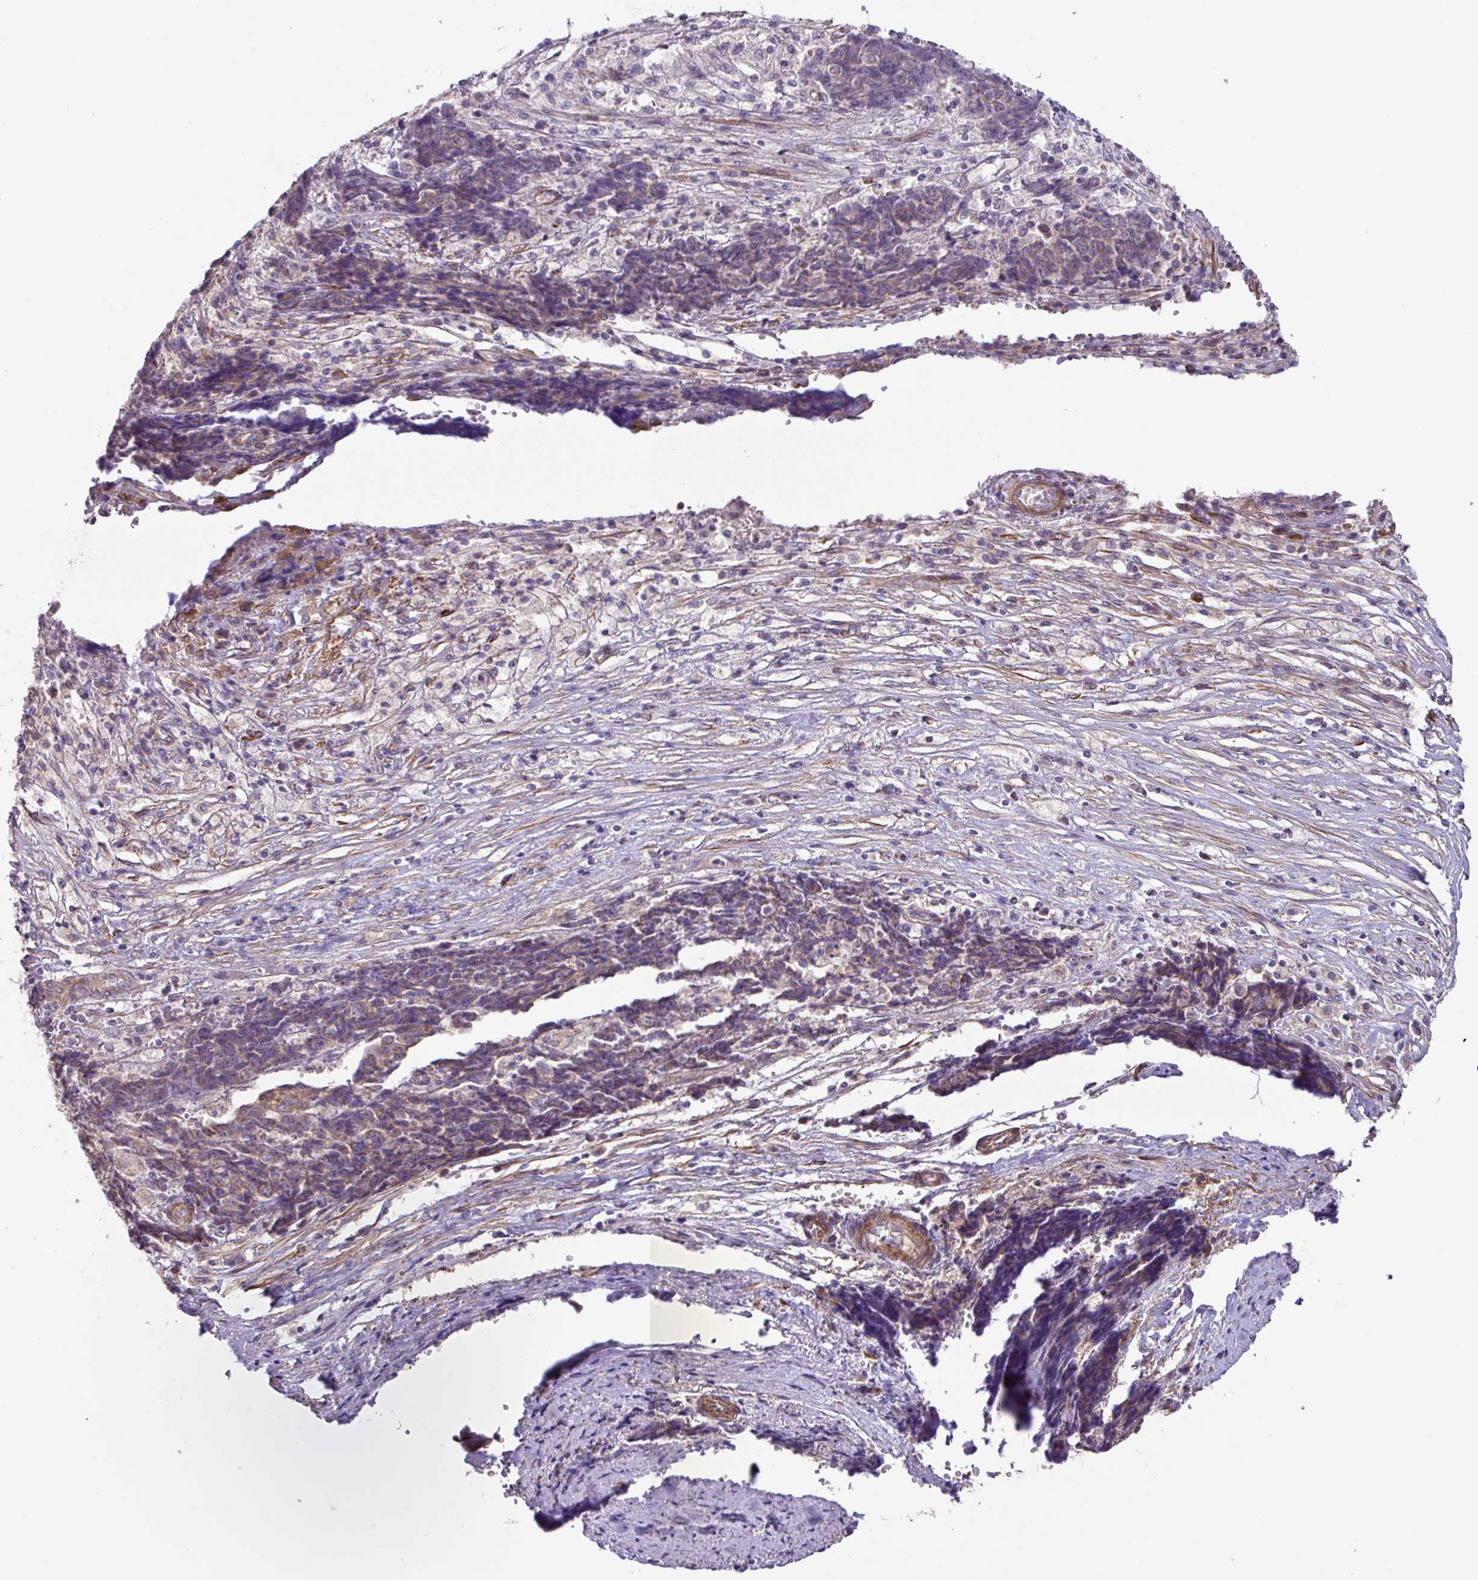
{"staining": {"intensity": "weak", "quantity": "25%-75%", "location": "cytoplasmic/membranous"}, "tissue": "ovarian cancer", "cell_type": "Tumor cells", "image_type": "cancer", "snomed": [{"axis": "morphology", "description": "Carcinoma, endometroid"}, {"axis": "topography", "description": "Ovary"}], "caption": "Endometroid carcinoma (ovarian) stained with a brown dye exhibits weak cytoplasmic/membranous positive positivity in approximately 25%-75% of tumor cells.", "gene": "MRRF", "patient": {"sex": "female", "age": 42}}